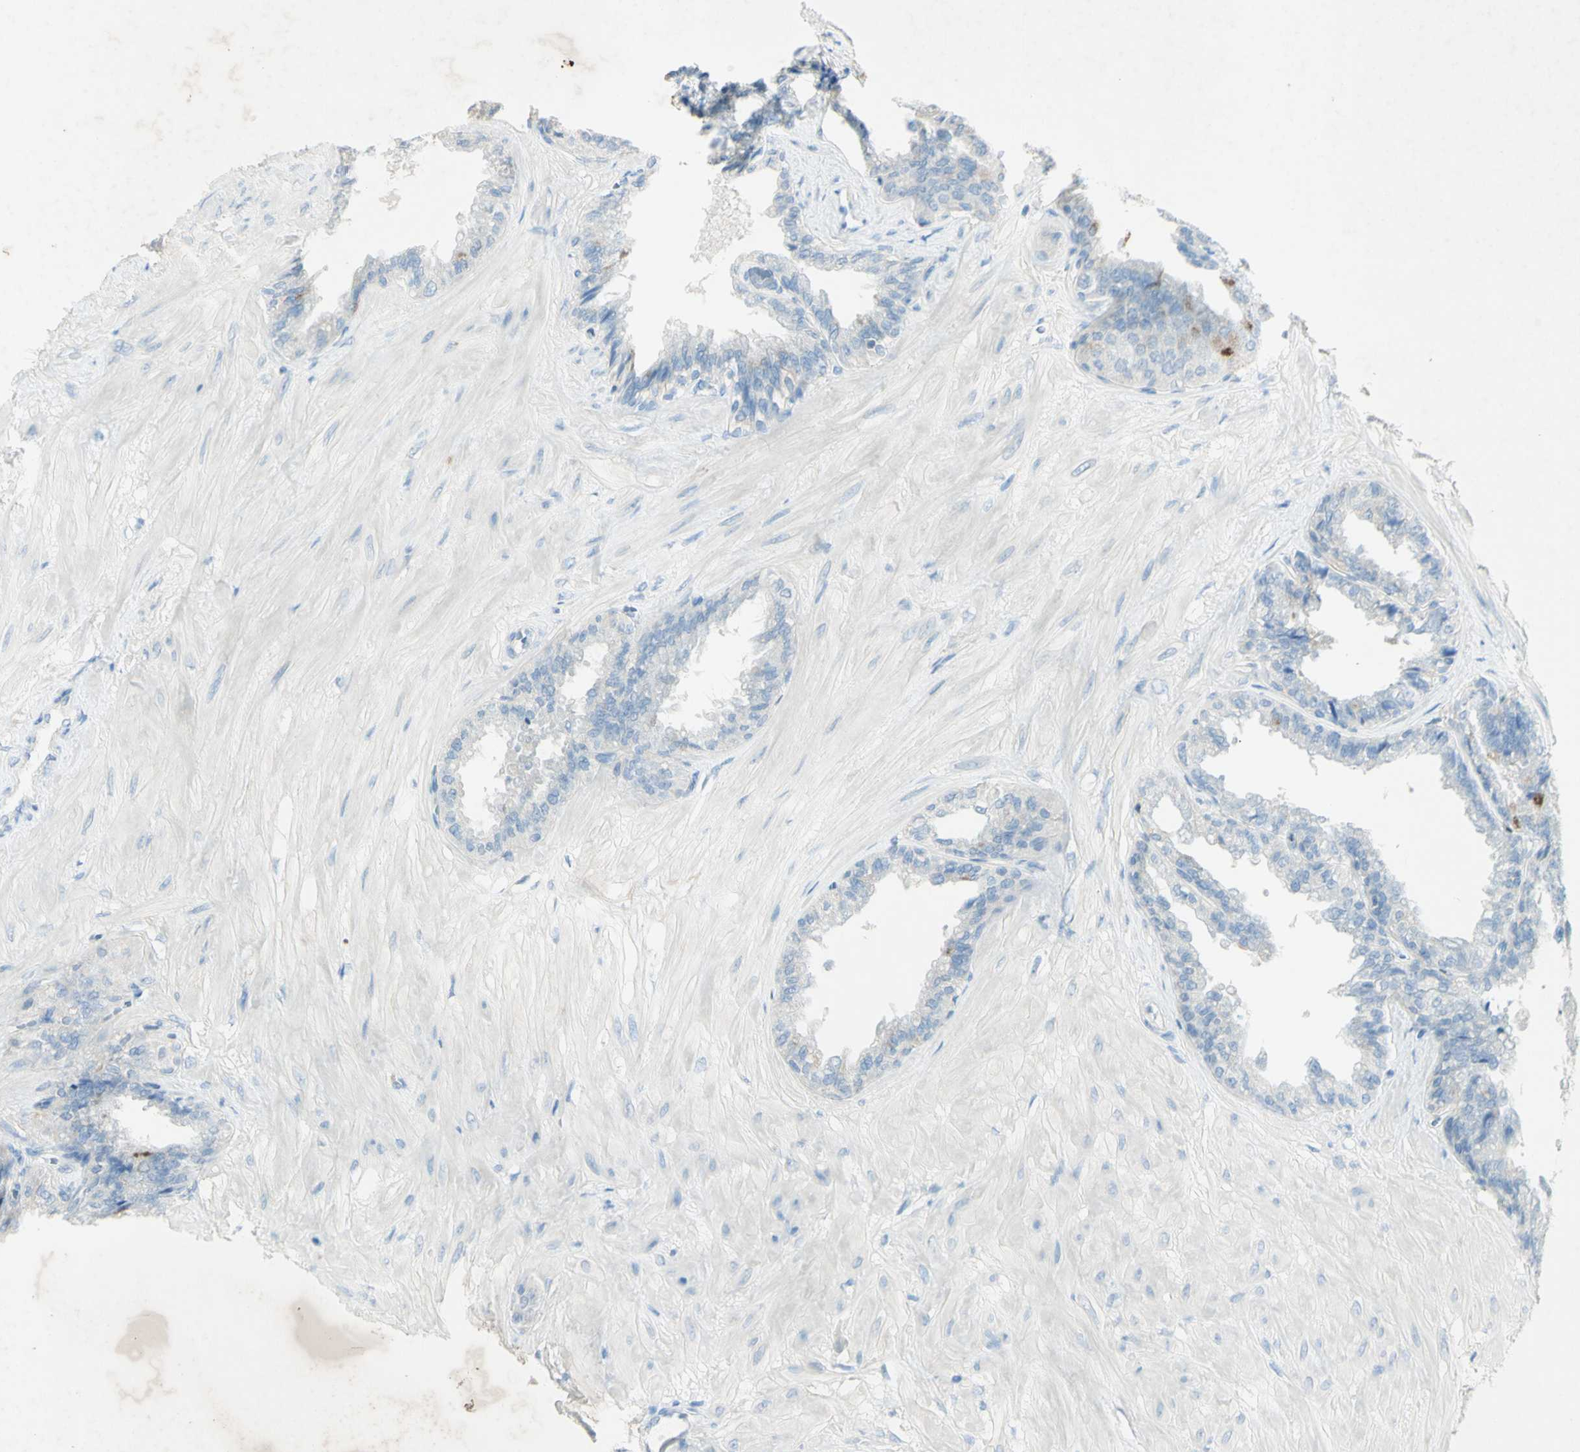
{"staining": {"intensity": "weak", "quantity": "25%-75%", "location": "cytoplasmic/membranous"}, "tissue": "seminal vesicle", "cell_type": "Glandular cells", "image_type": "normal", "snomed": [{"axis": "morphology", "description": "Normal tissue, NOS"}, {"axis": "topography", "description": "Seminal veicle"}], "caption": "A micrograph of seminal vesicle stained for a protein reveals weak cytoplasmic/membranous brown staining in glandular cells.", "gene": "GDF15", "patient": {"sex": "male", "age": 46}}